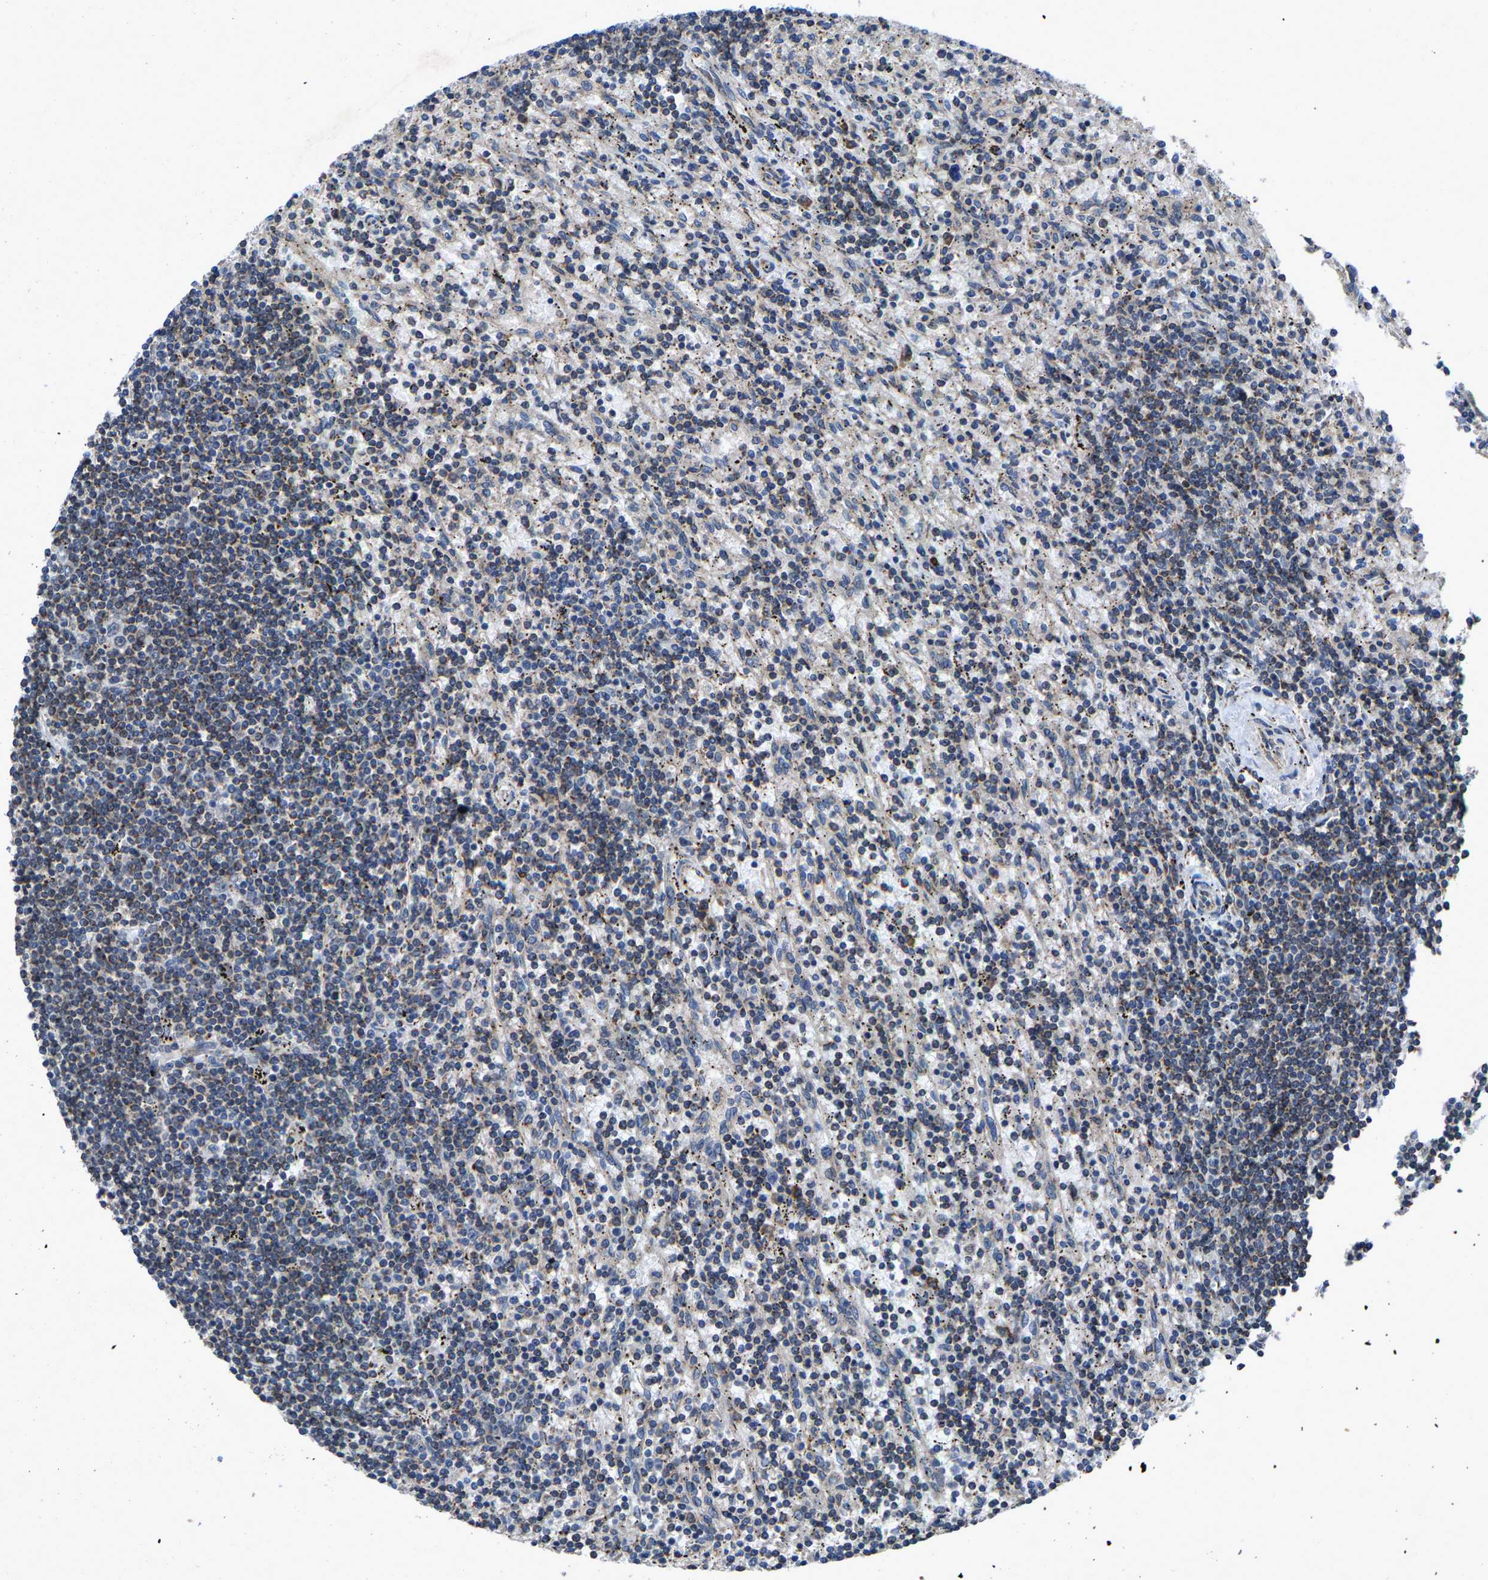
{"staining": {"intensity": "weak", "quantity": "25%-75%", "location": "cytoplasmic/membranous"}, "tissue": "lymphoma", "cell_type": "Tumor cells", "image_type": "cancer", "snomed": [{"axis": "morphology", "description": "Malignant lymphoma, non-Hodgkin's type, Low grade"}, {"axis": "topography", "description": "Spleen"}], "caption": "Low-grade malignant lymphoma, non-Hodgkin's type stained for a protein (brown) exhibits weak cytoplasmic/membranous positive staining in approximately 25%-75% of tumor cells.", "gene": "PDP1", "patient": {"sex": "male", "age": 76}}